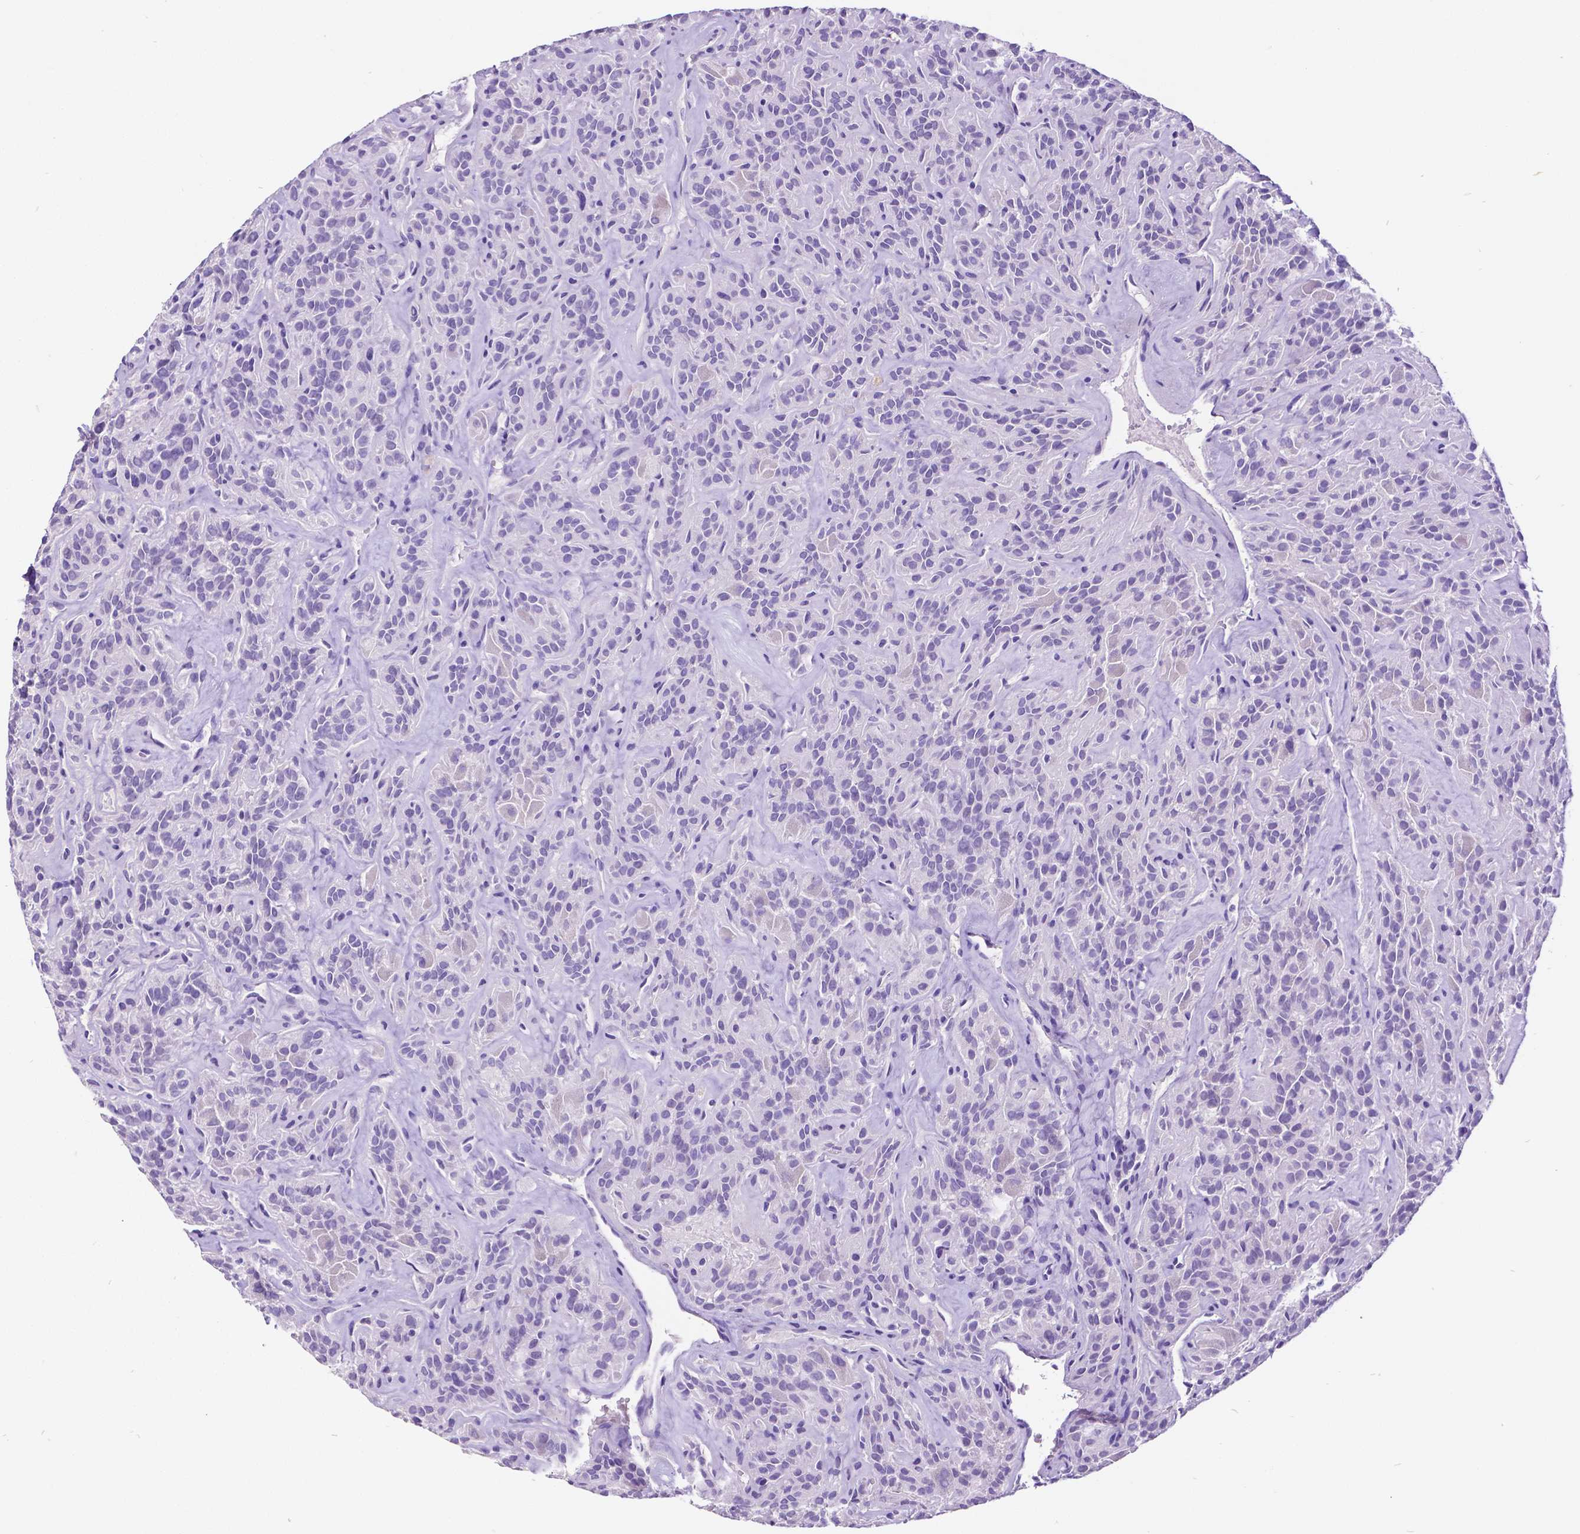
{"staining": {"intensity": "negative", "quantity": "none", "location": "none"}, "tissue": "thyroid cancer", "cell_type": "Tumor cells", "image_type": "cancer", "snomed": [{"axis": "morphology", "description": "Papillary adenocarcinoma, NOS"}, {"axis": "topography", "description": "Thyroid gland"}], "caption": "High power microscopy histopathology image of an immunohistochemistry (IHC) histopathology image of papillary adenocarcinoma (thyroid), revealing no significant staining in tumor cells. (DAB immunohistochemistry (IHC) visualized using brightfield microscopy, high magnification).", "gene": "SATB2", "patient": {"sex": "female", "age": 45}}